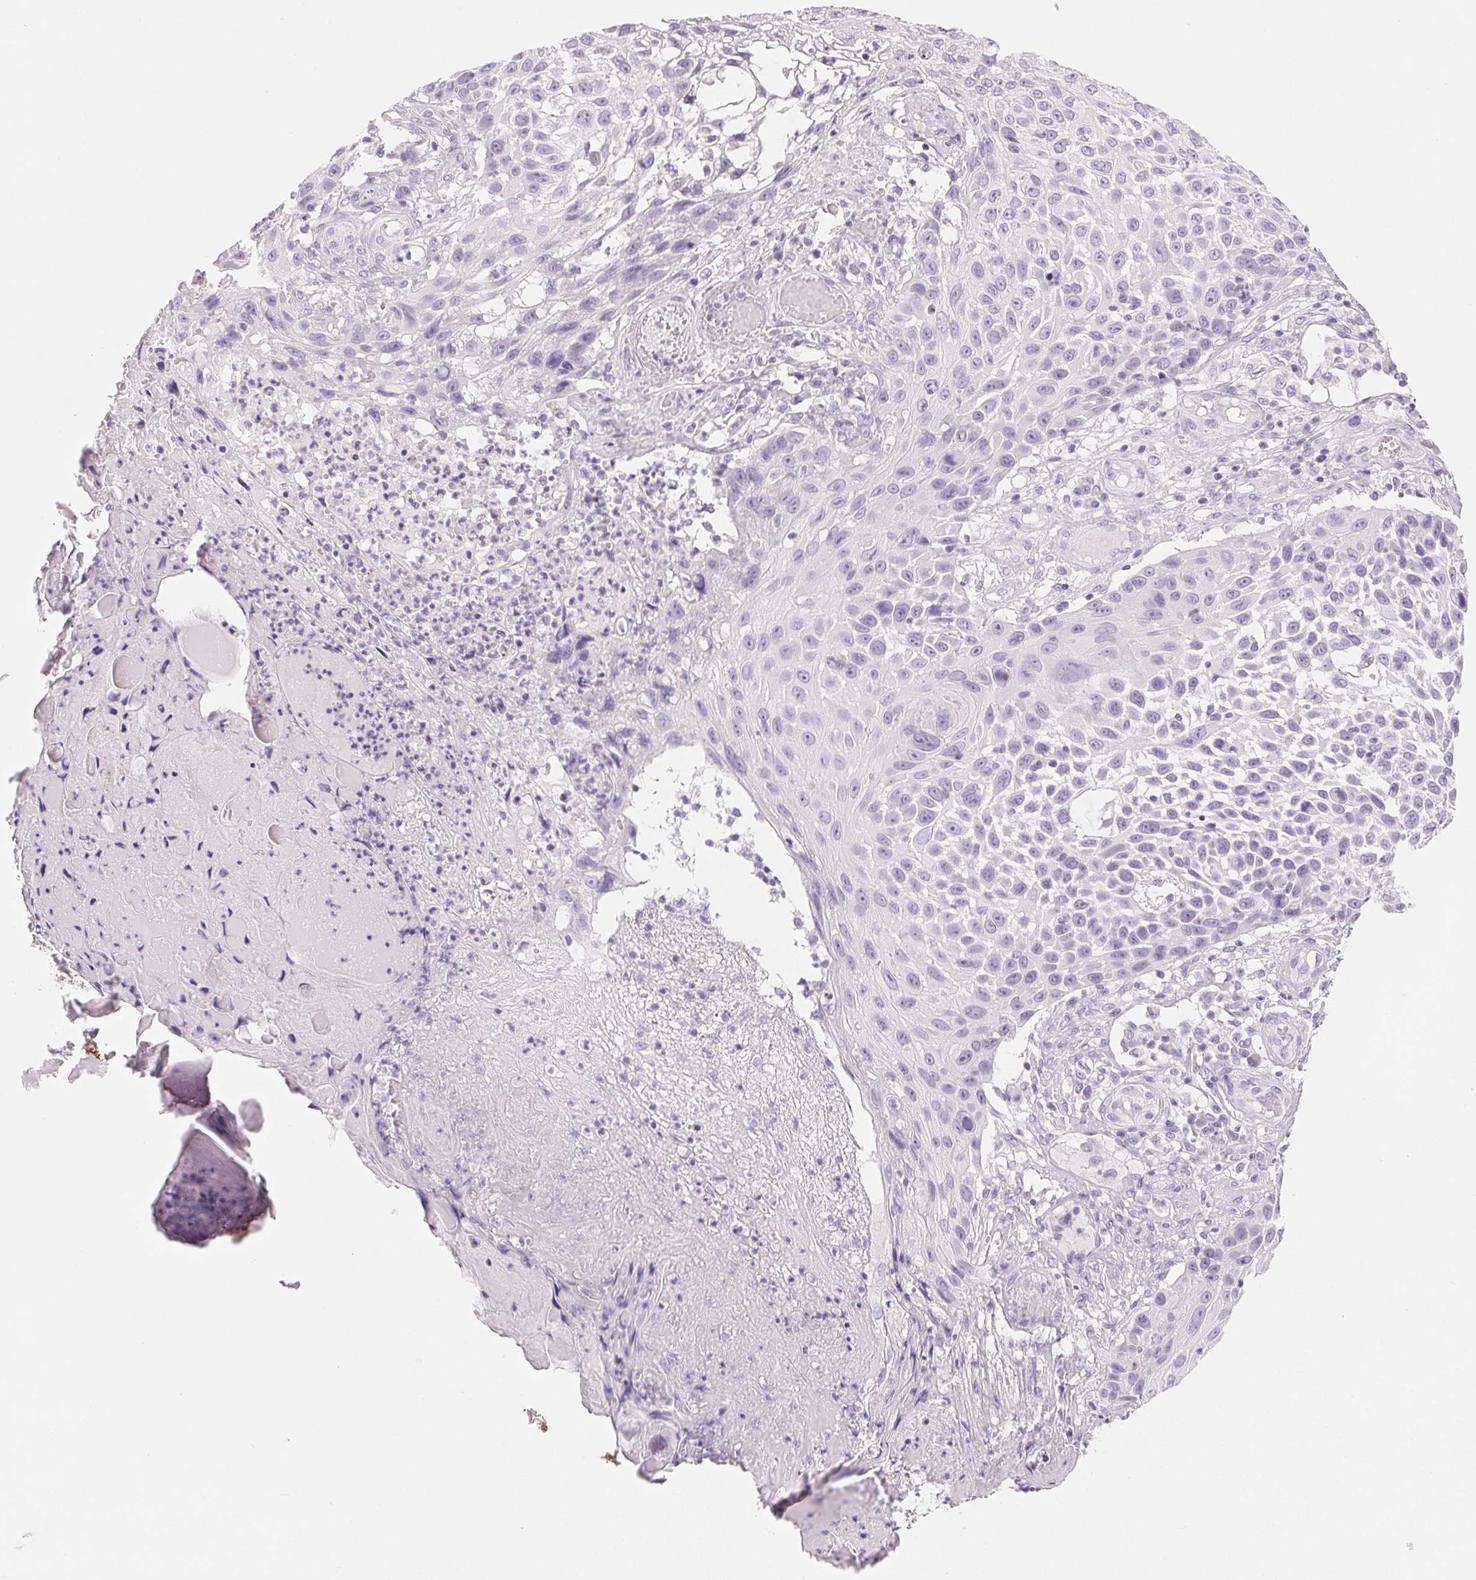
{"staining": {"intensity": "negative", "quantity": "none", "location": "none"}, "tissue": "skin cancer", "cell_type": "Tumor cells", "image_type": "cancer", "snomed": [{"axis": "morphology", "description": "Squamous cell carcinoma, NOS"}, {"axis": "topography", "description": "Skin"}], "caption": "A high-resolution image shows IHC staining of skin cancer (squamous cell carcinoma), which reveals no significant staining in tumor cells.", "gene": "SPACA5B", "patient": {"sex": "male", "age": 92}}